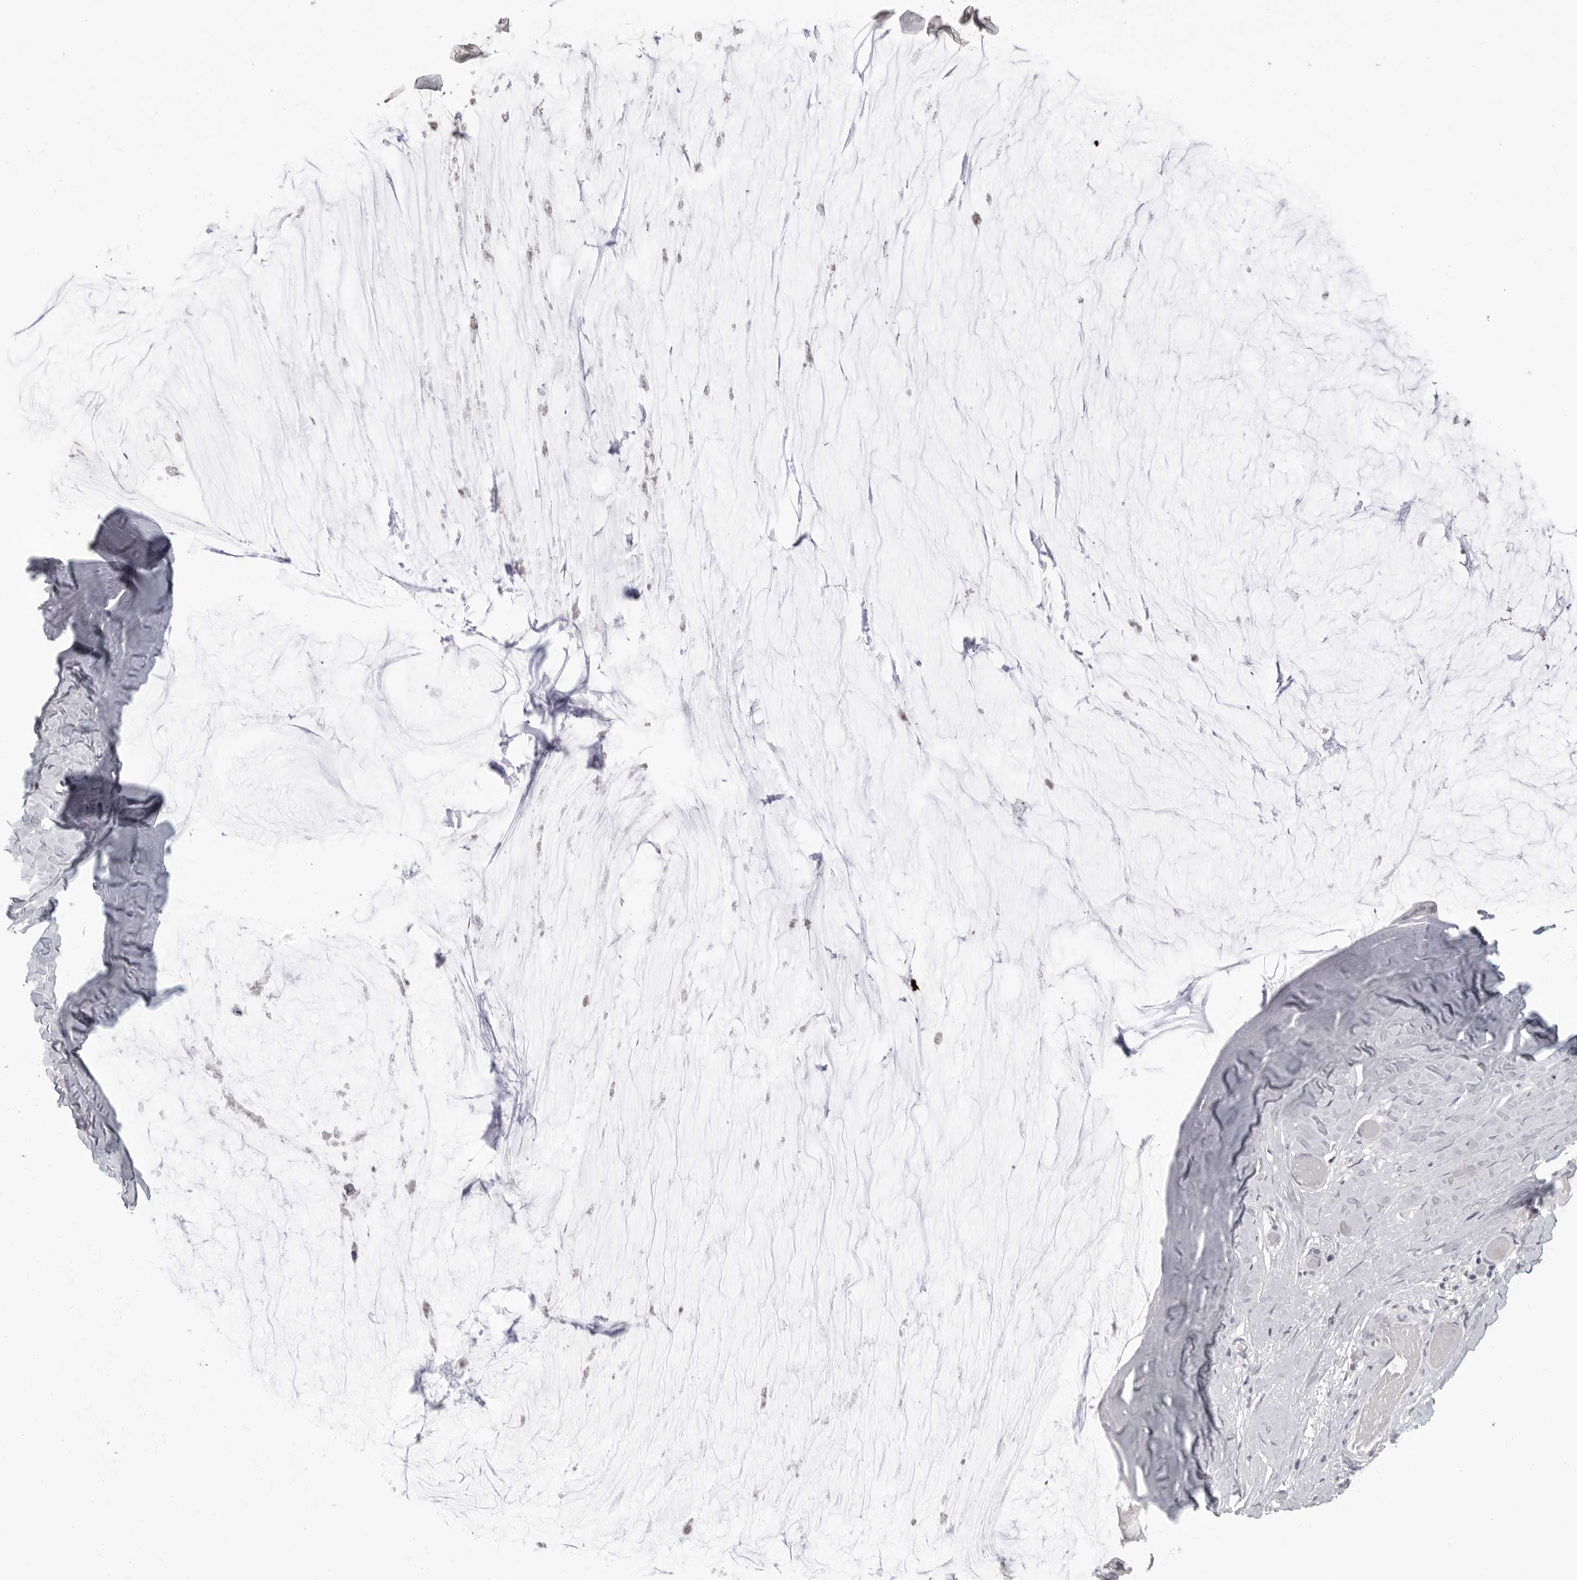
{"staining": {"intensity": "negative", "quantity": "none", "location": "none"}, "tissue": "ovarian cancer", "cell_type": "Tumor cells", "image_type": "cancer", "snomed": [{"axis": "morphology", "description": "Cystadenocarcinoma, mucinous, NOS"}, {"axis": "topography", "description": "Ovary"}], "caption": "Tumor cells are negative for brown protein staining in ovarian cancer.", "gene": "PRSS1", "patient": {"sex": "female", "age": 39}}